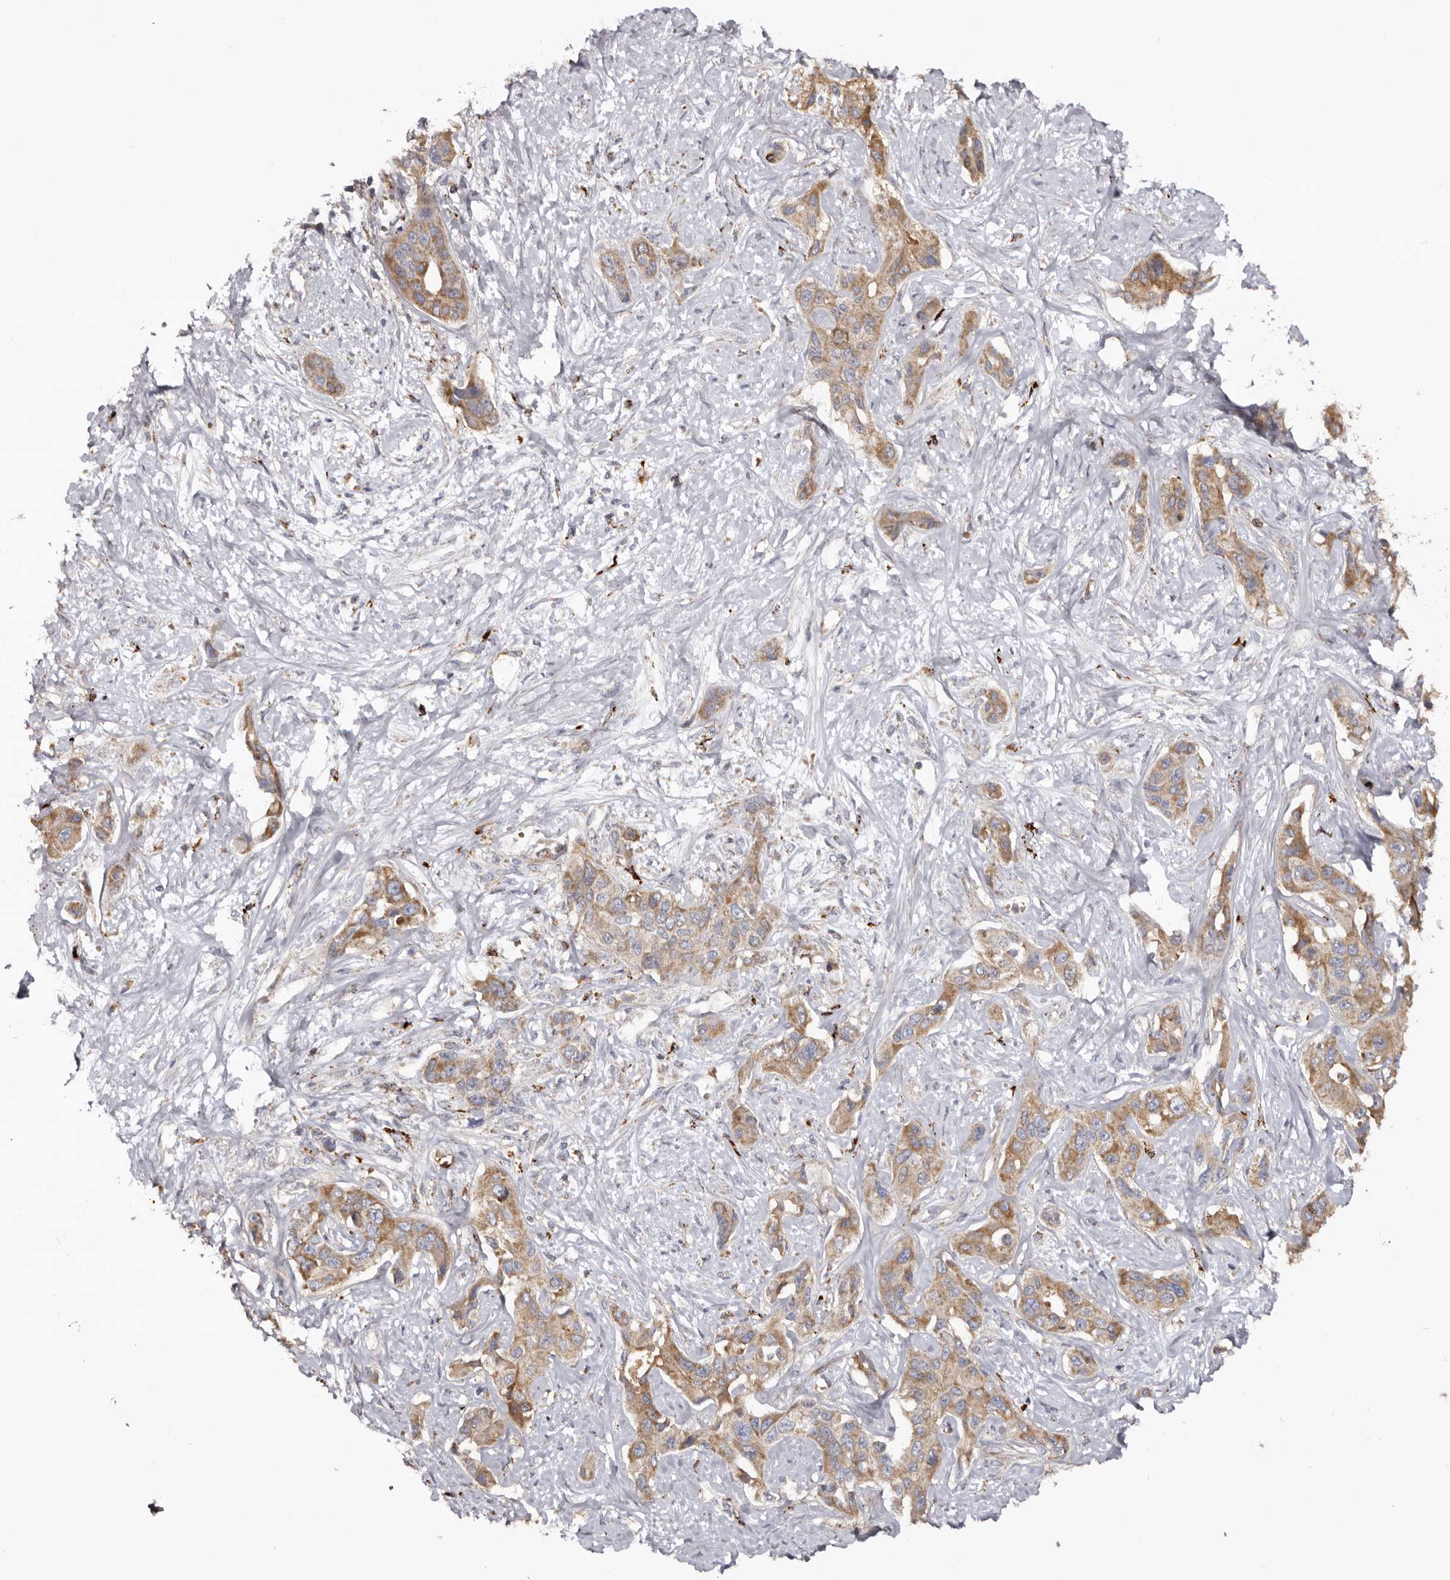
{"staining": {"intensity": "moderate", "quantity": ">75%", "location": "cytoplasmic/membranous"}, "tissue": "liver cancer", "cell_type": "Tumor cells", "image_type": "cancer", "snomed": [{"axis": "morphology", "description": "Cholangiocarcinoma"}, {"axis": "topography", "description": "Liver"}], "caption": "Human liver cancer stained for a protein (brown) shows moderate cytoplasmic/membranous positive positivity in about >75% of tumor cells.", "gene": "MECR", "patient": {"sex": "male", "age": 59}}